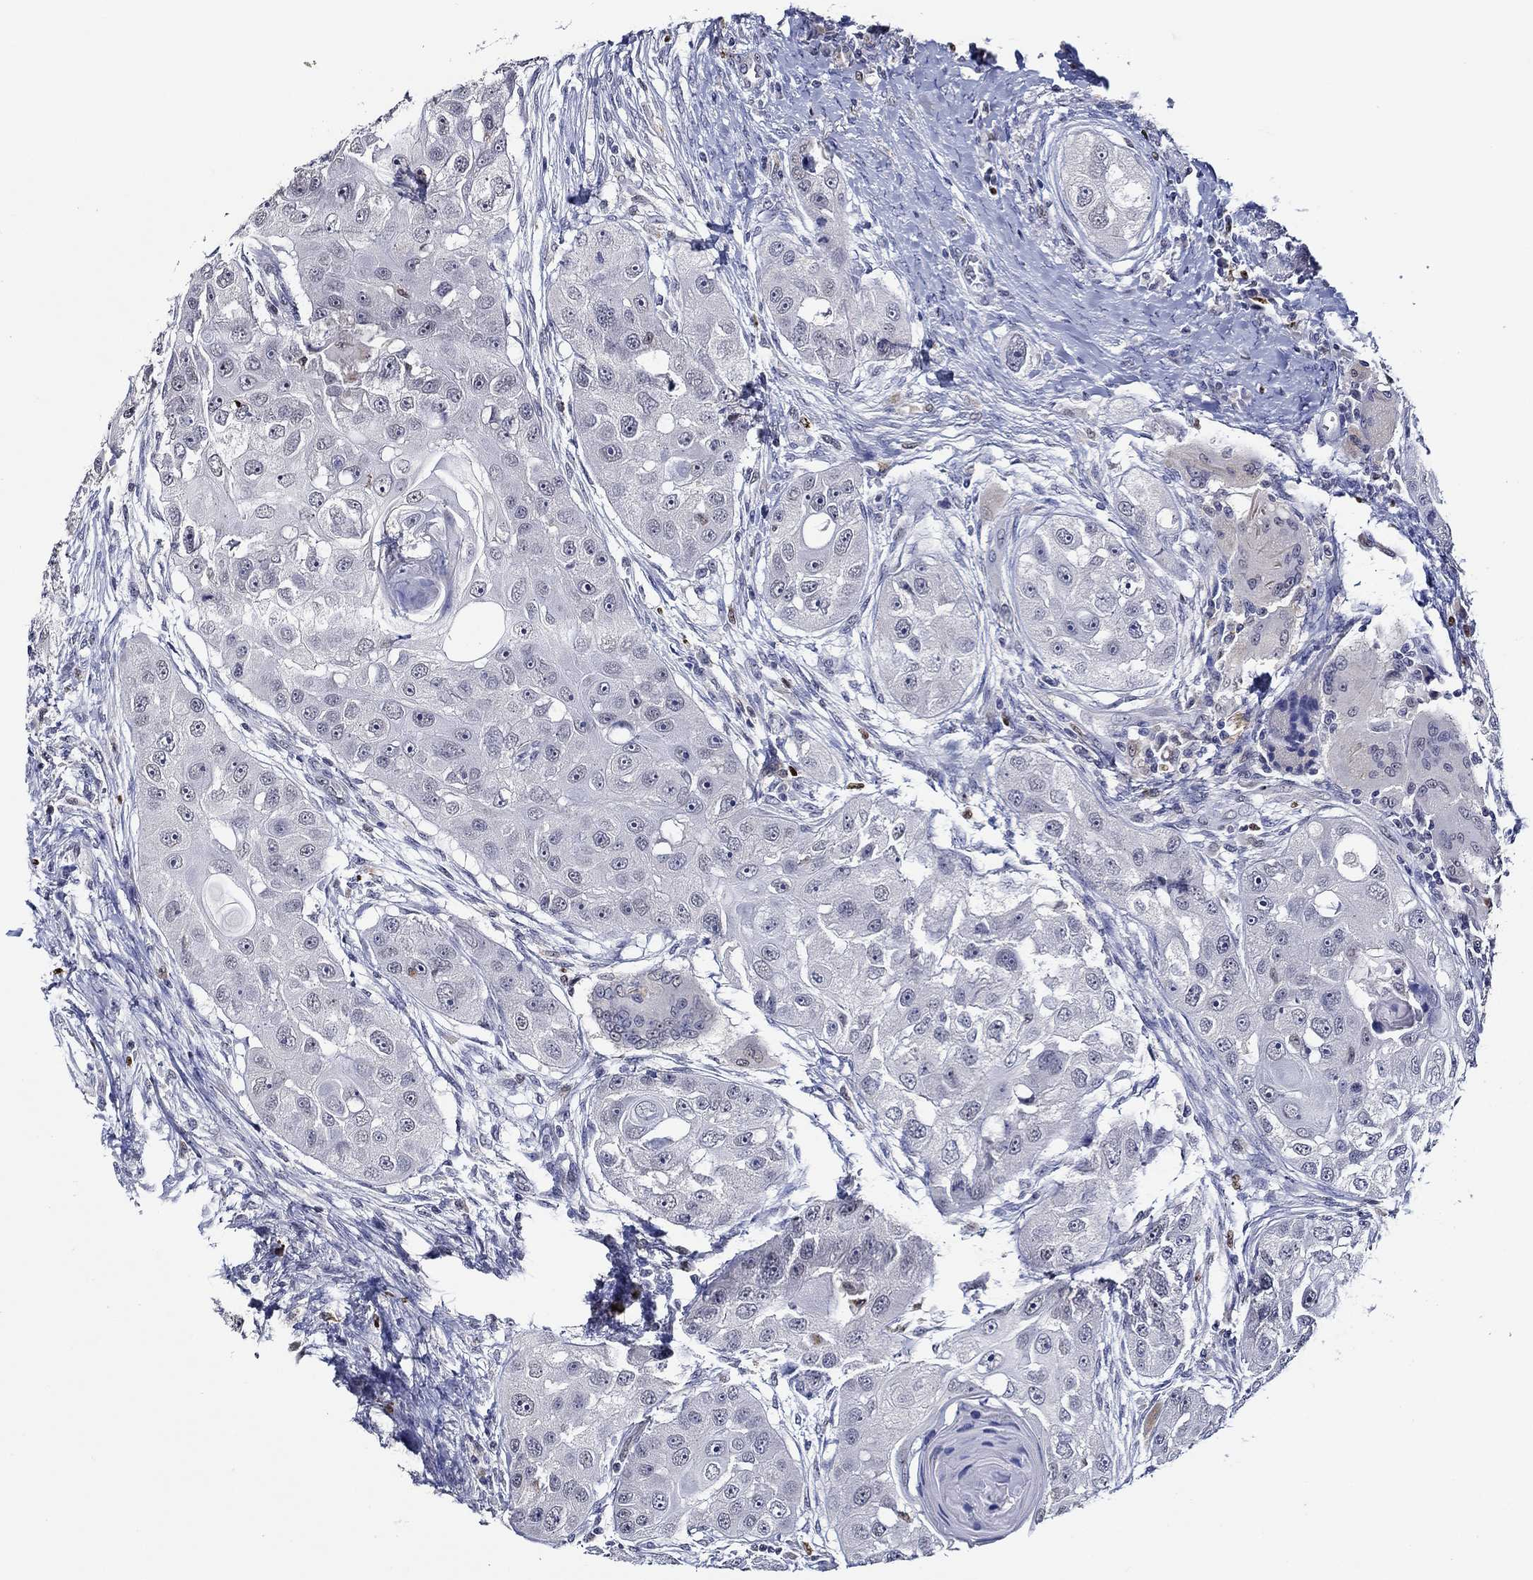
{"staining": {"intensity": "negative", "quantity": "none", "location": "none"}, "tissue": "head and neck cancer", "cell_type": "Tumor cells", "image_type": "cancer", "snomed": [{"axis": "morphology", "description": "Squamous cell carcinoma, NOS"}, {"axis": "topography", "description": "Head-Neck"}], "caption": "This is an immunohistochemistry micrograph of squamous cell carcinoma (head and neck). There is no expression in tumor cells.", "gene": "GATA2", "patient": {"sex": "male", "age": 51}}